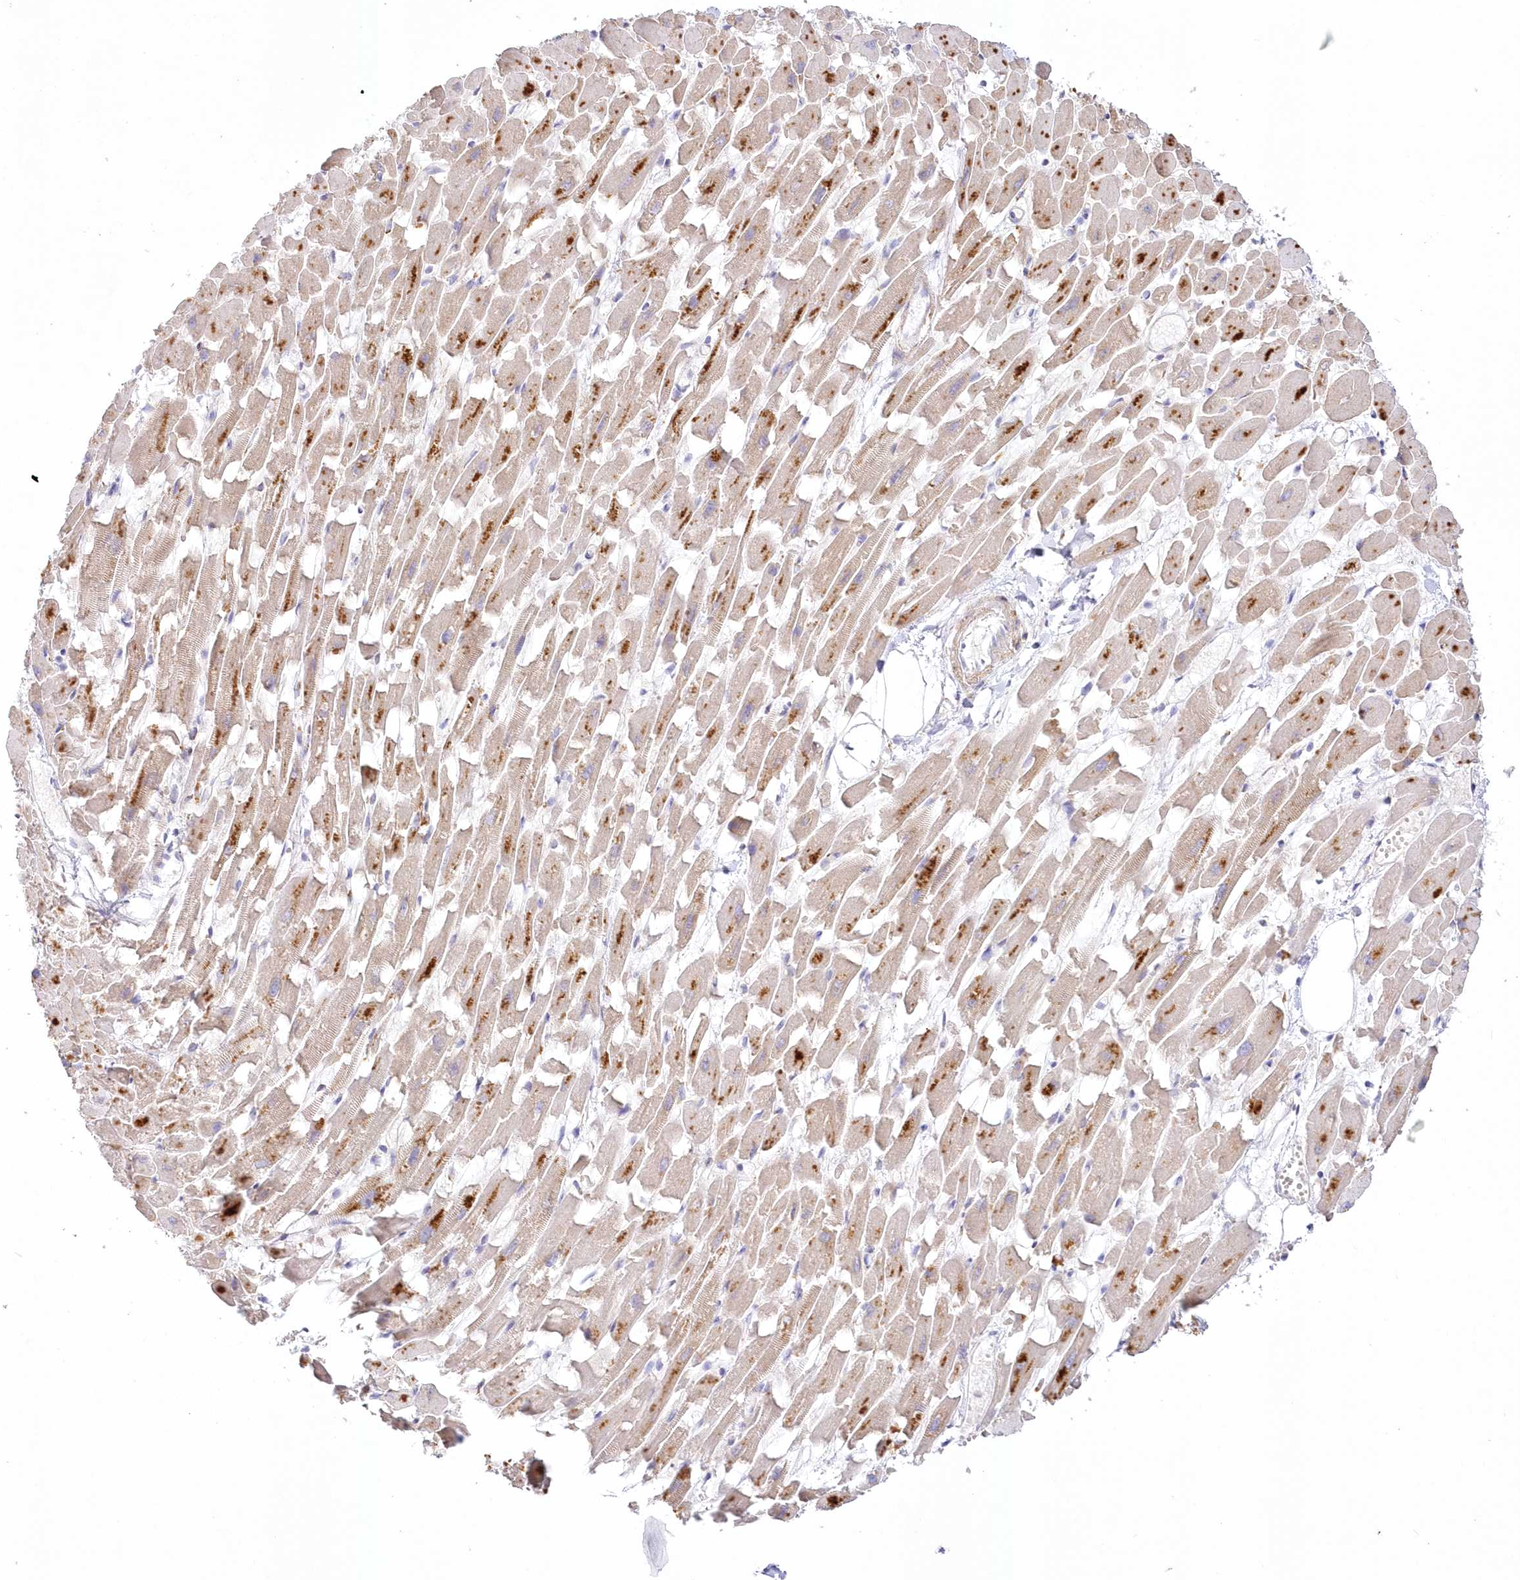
{"staining": {"intensity": "moderate", "quantity": ">75%", "location": "cytoplasmic/membranous"}, "tissue": "heart muscle", "cell_type": "Cardiomyocytes", "image_type": "normal", "snomed": [{"axis": "morphology", "description": "Normal tissue, NOS"}, {"axis": "topography", "description": "Heart"}], "caption": "Immunohistochemical staining of normal human heart muscle reveals >75% levels of moderate cytoplasmic/membranous protein positivity in approximately >75% of cardiomyocytes. The protein of interest is stained brown, and the nuclei are stained in blue (DAB IHC with brightfield microscopy, high magnification).", "gene": "ARFGEF3", "patient": {"sex": "female", "age": 64}}